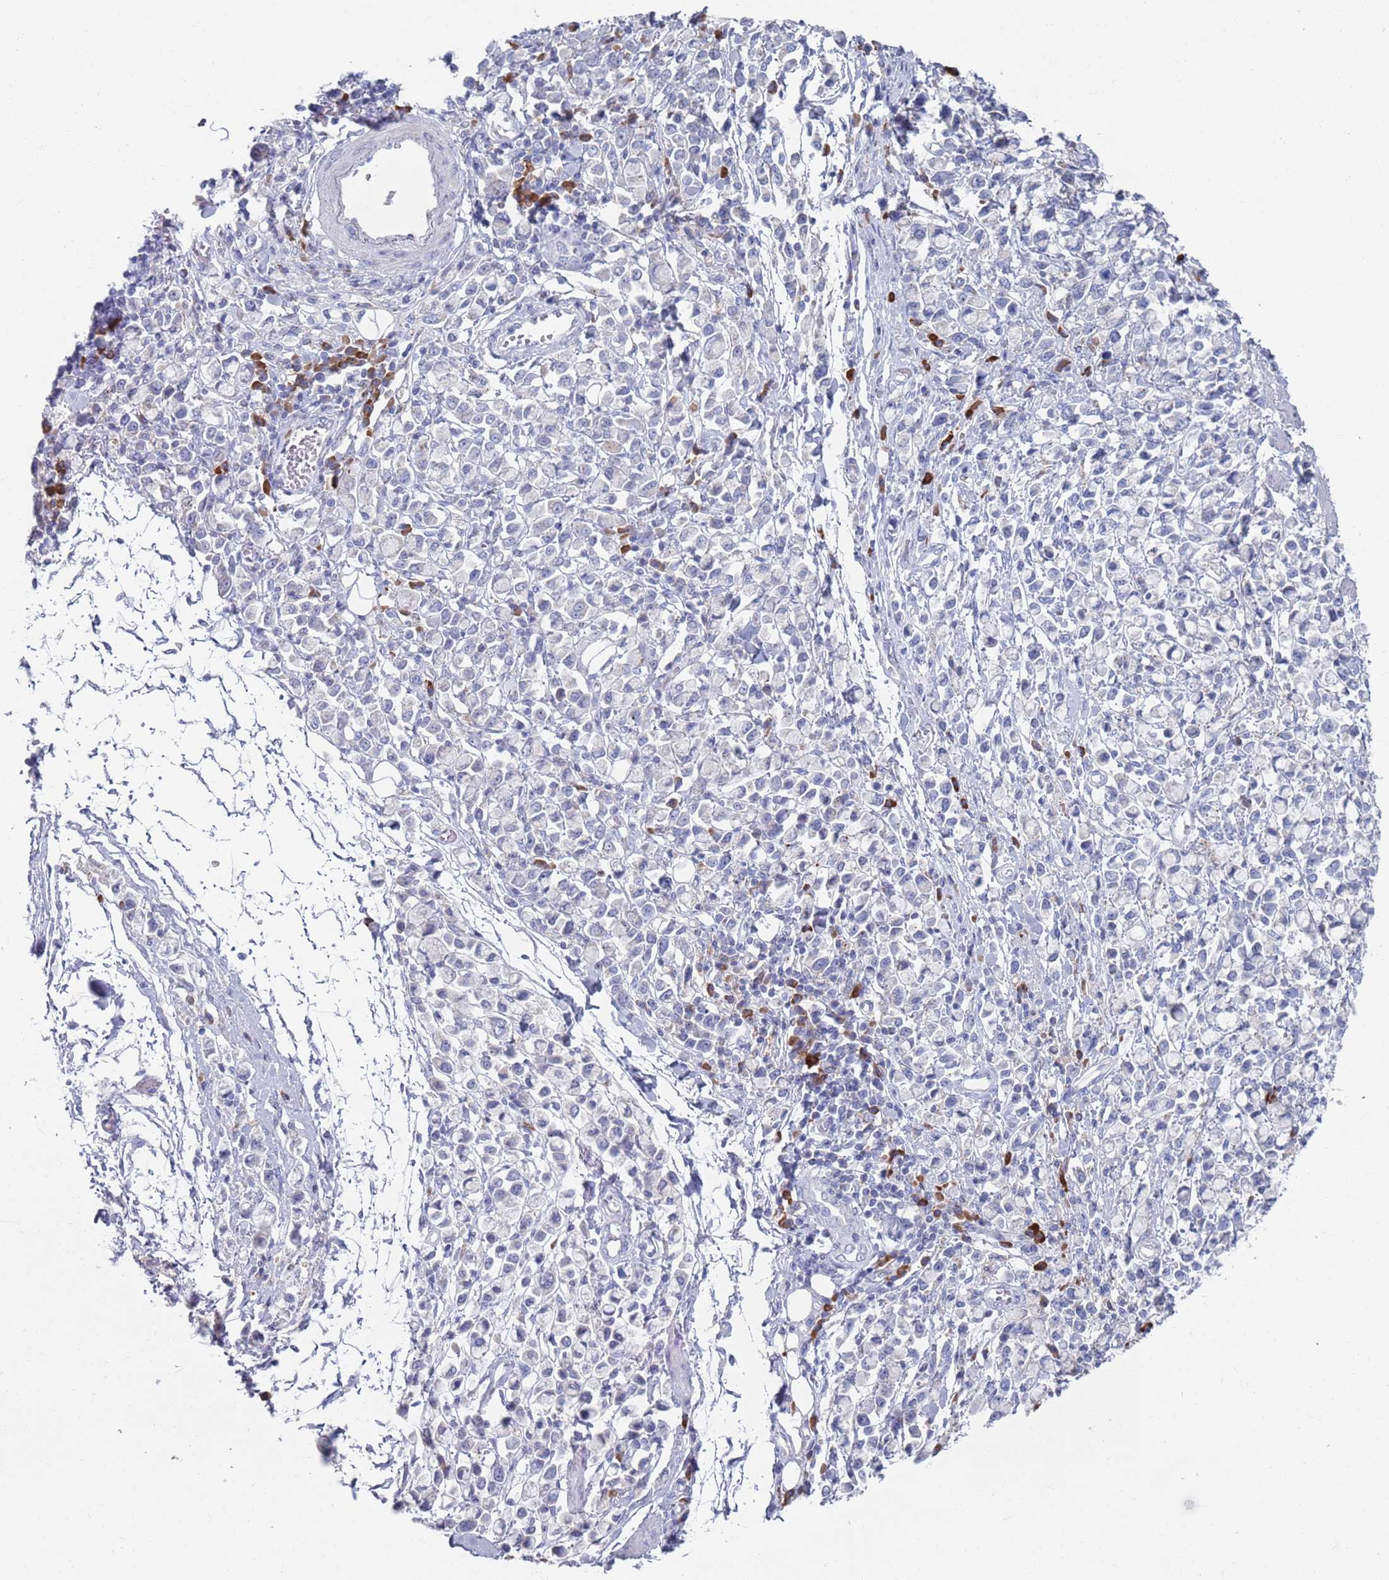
{"staining": {"intensity": "negative", "quantity": "none", "location": "none"}, "tissue": "stomach cancer", "cell_type": "Tumor cells", "image_type": "cancer", "snomed": [{"axis": "morphology", "description": "Adenocarcinoma, NOS"}, {"axis": "topography", "description": "Stomach"}], "caption": "Immunohistochemistry of stomach adenocarcinoma shows no positivity in tumor cells. (Stains: DAB IHC with hematoxylin counter stain, Microscopy: brightfield microscopy at high magnification).", "gene": "MAT1A", "patient": {"sex": "female", "age": 81}}